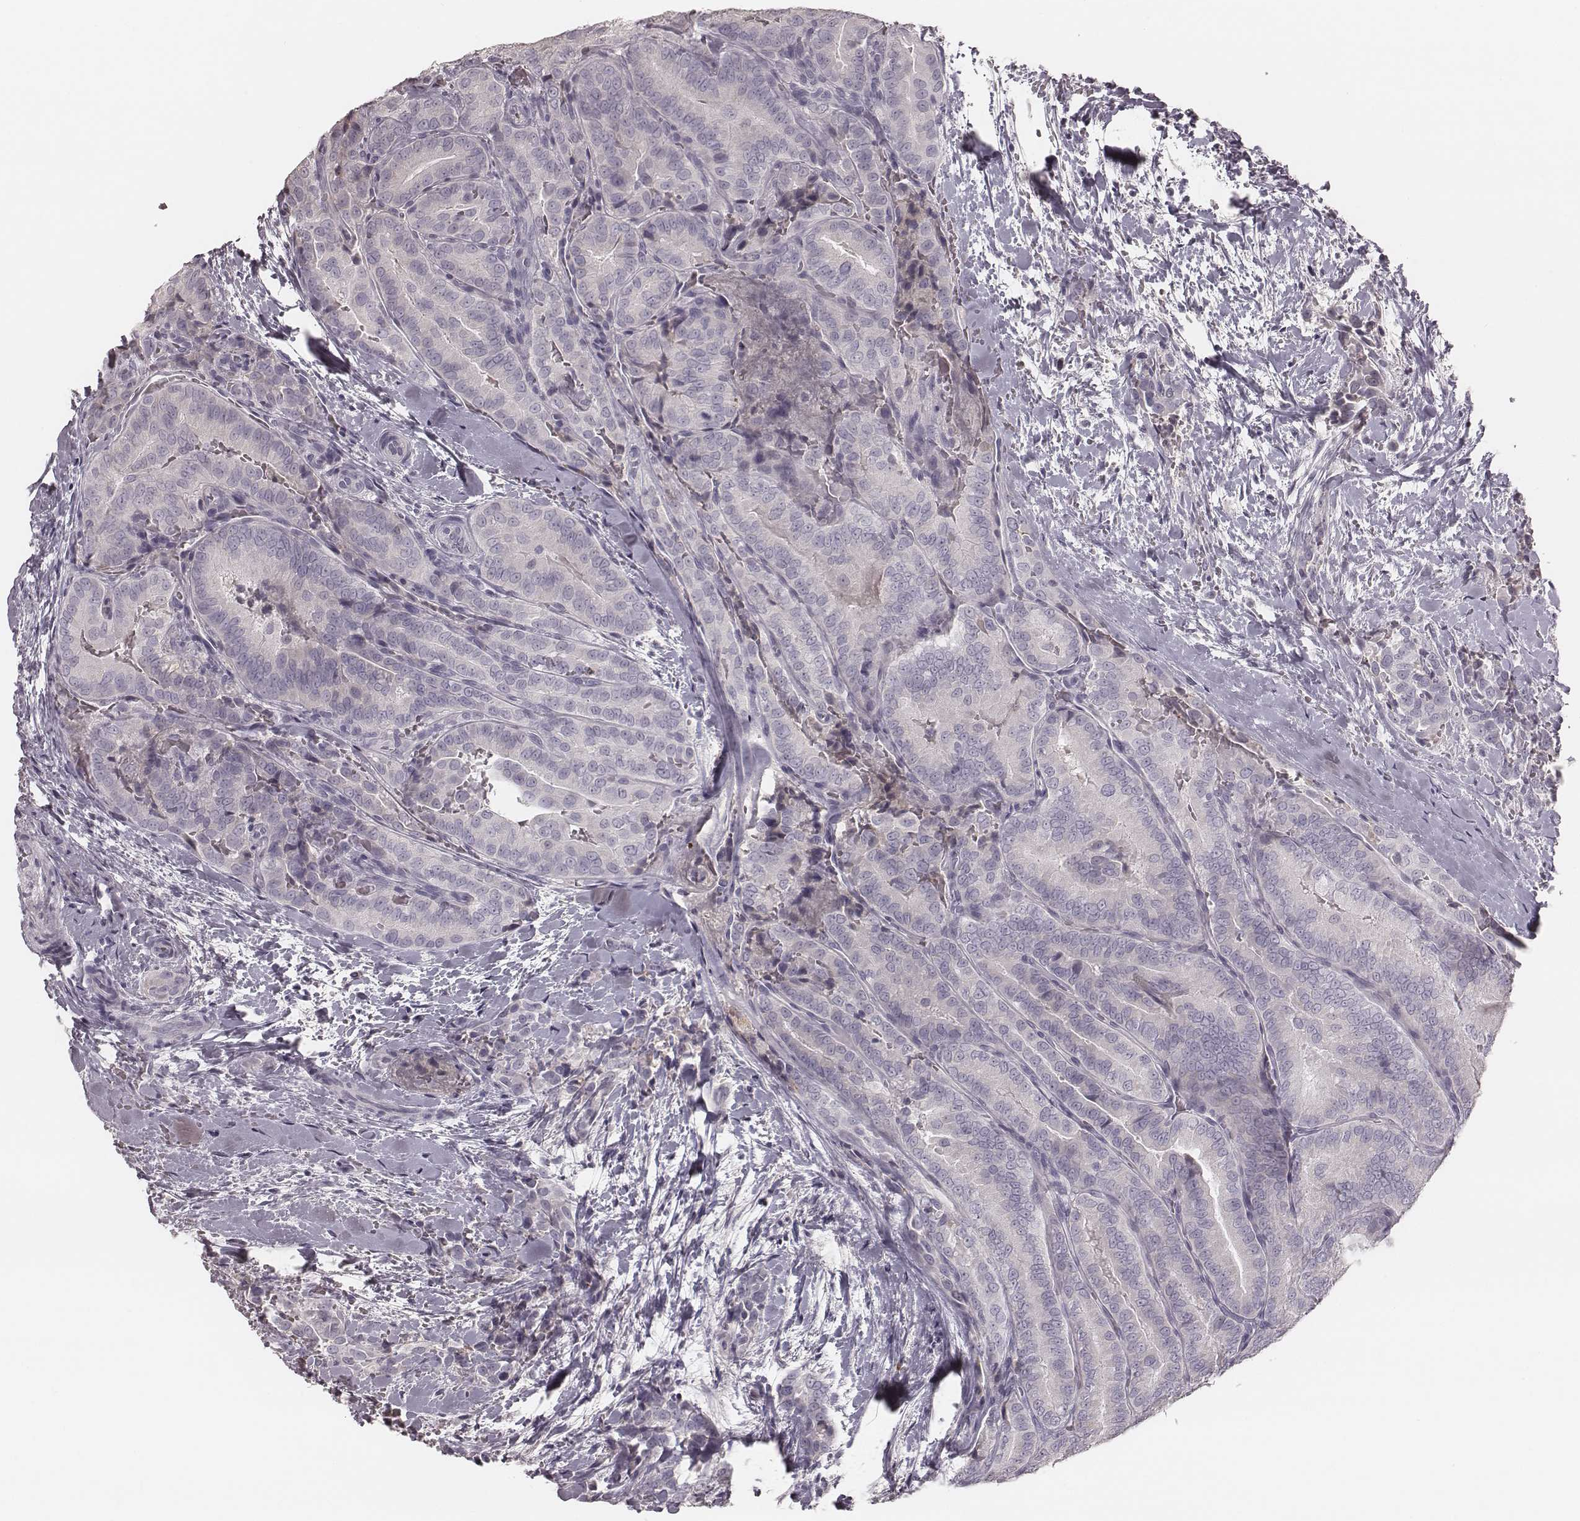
{"staining": {"intensity": "negative", "quantity": "none", "location": "none"}, "tissue": "thyroid cancer", "cell_type": "Tumor cells", "image_type": "cancer", "snomed": [{"axis": "morphology", "description": "Papillary adenocarcinoma, NOS"}, {"axis": "topography", "description": "Thyroid gland"}], "caption": "Papillary adenocarcinoma (thyroid) stained for a protein using immunohistochemistry reveals no expression tumor cells.", "gene": "SMIM24", "patient": {"sex": "male", "age": 61}}